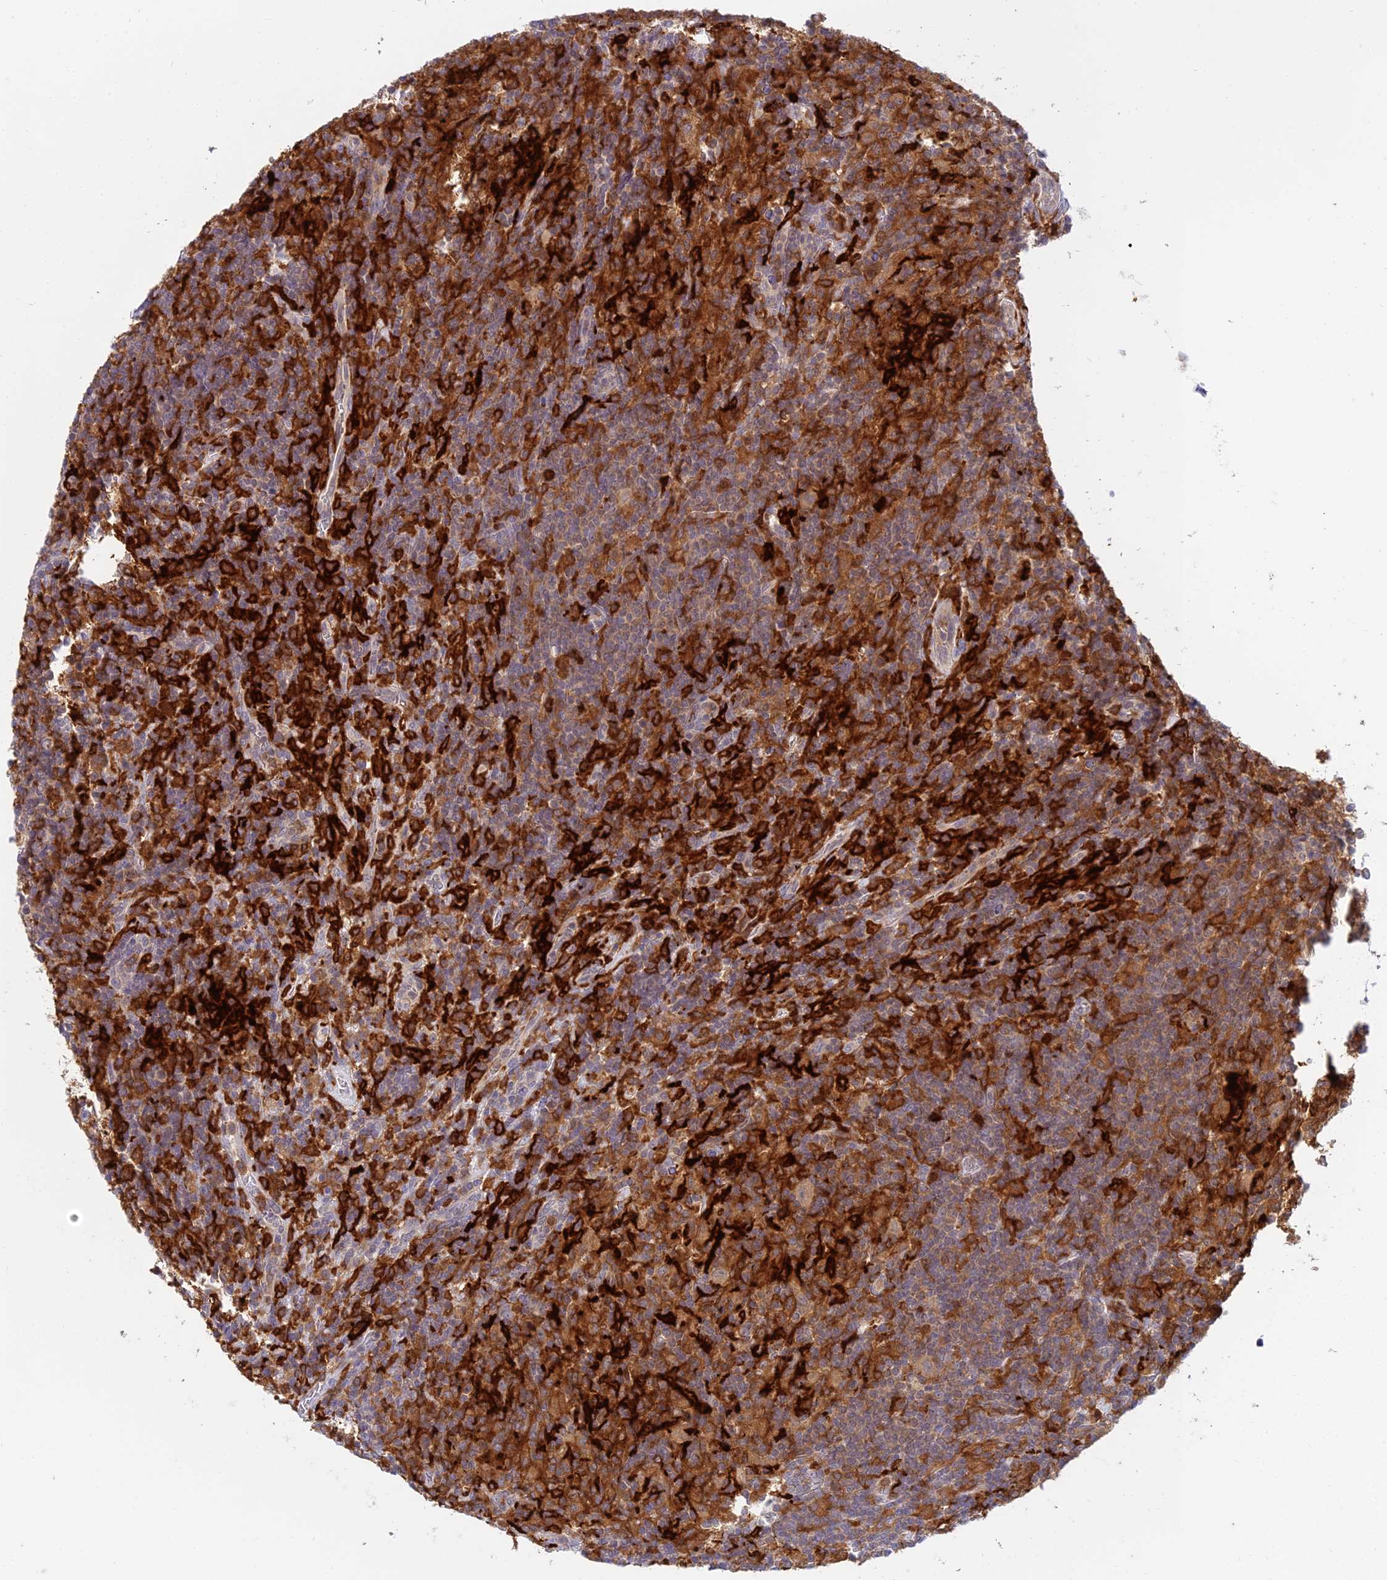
{"staining": {"intensity": "weak", "quantity": ">75%", "location": "cytoplasmic/membranous"}, "tissue": "lymphoma", "cell_type": "Tumor cells", "image_type": "cancer", "snomed": [{"axis": "morphology", "description": "Hodgkin's disease, NOS"}, {"axis": "topography", "description": "Lymph node"}], "caption": "Tumor cells exhibit weak cytoplasmic/membranous staining in about >75% of cells in Hodgkin's disease.", "gene": "UBE2G1", "patient": {"sex": "male", "age": 70}}